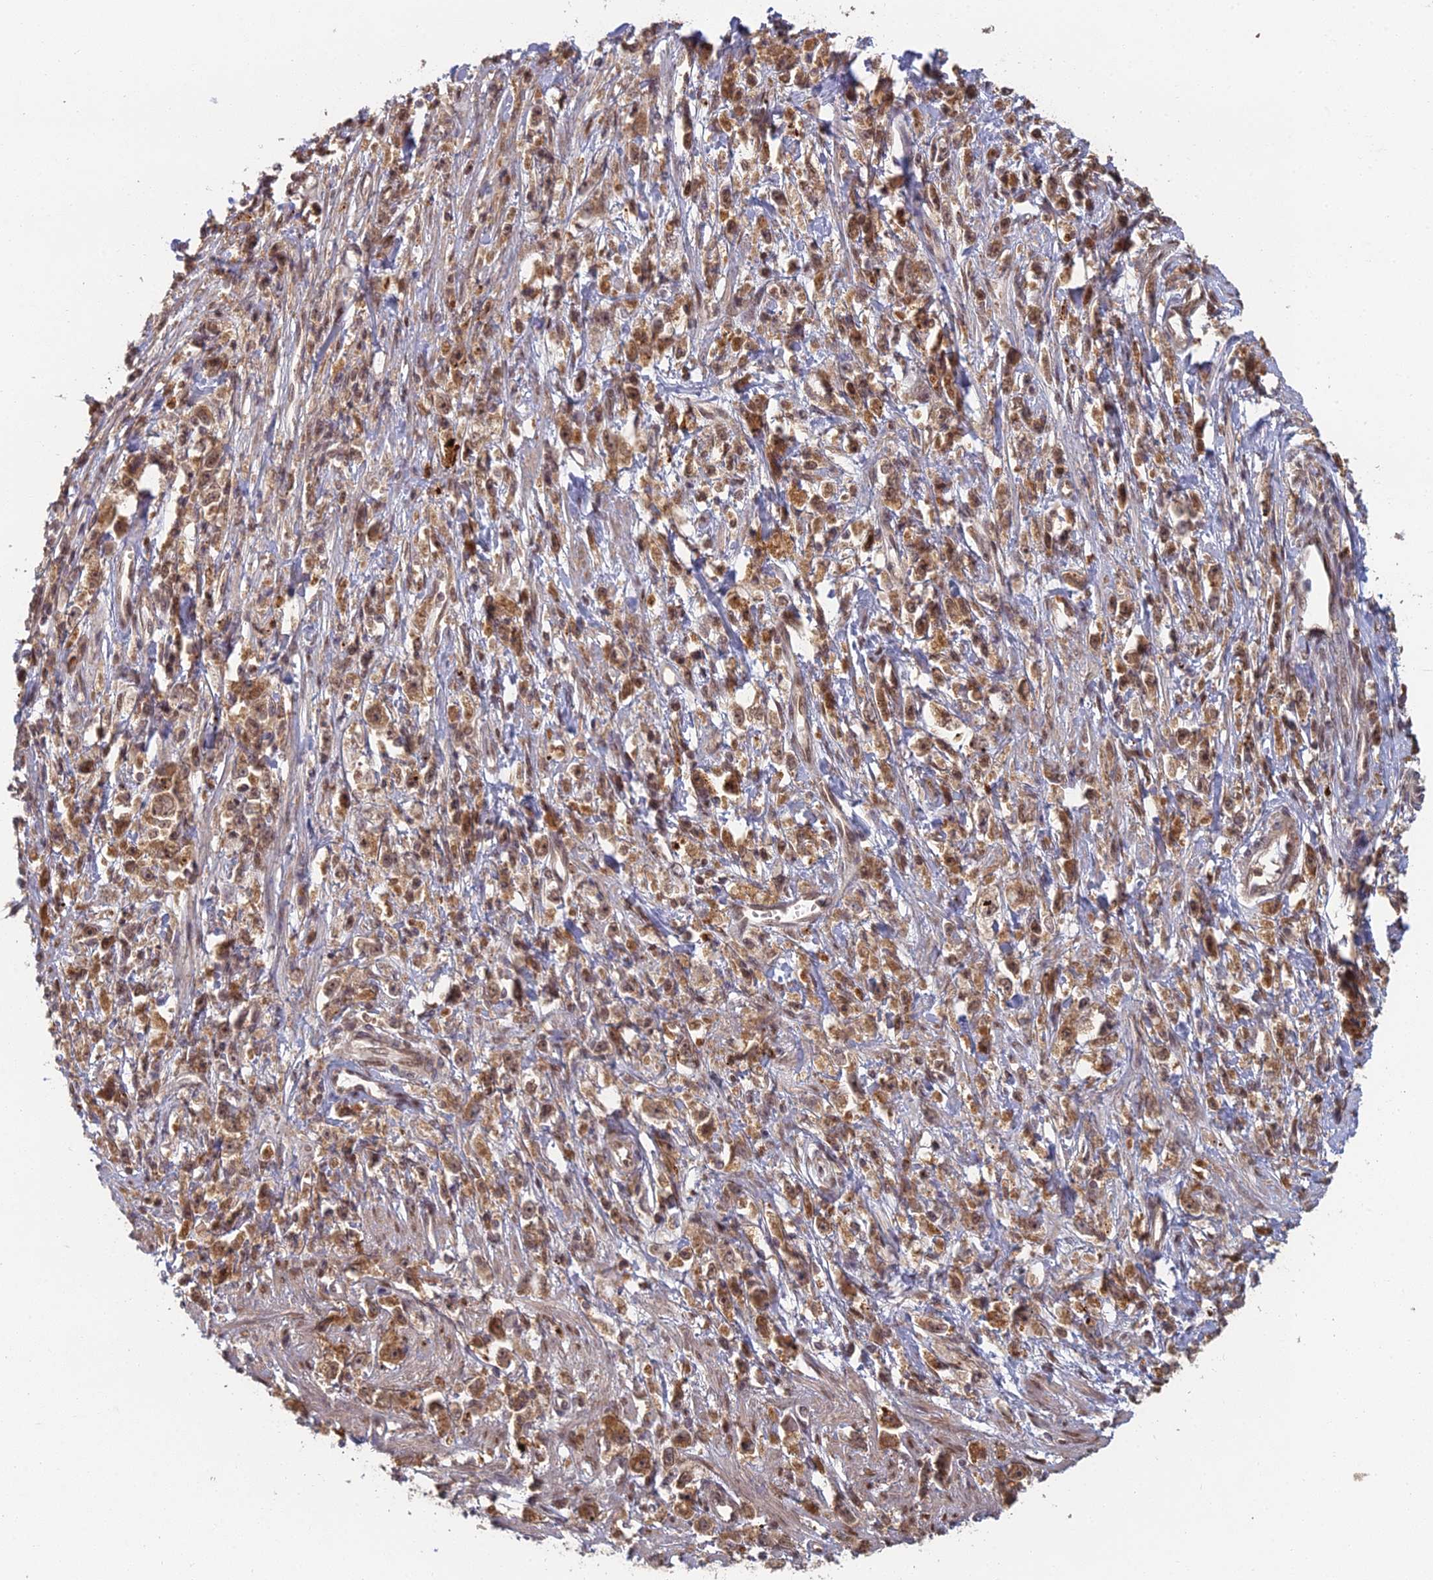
{"staining": {"intensity": "moderate", "quantity": ">75%", "location": "cytoplasmic/membranous,nuclear"}, "tissue": "stomach cancer", "cell_type": "Tumor cells", "image_type": "cancer", "snomed": [{"axis": "morphology", "description": "Adenocarcinoma, NOS"}, {"axis": "topography", "description": "Stomach"}], "caption": "DAB (3,3'-diaminobenzidine) immunohistochemical staining of human adenocarcinoma (stomach) demonstrates moderate cytoplasmic/membranous and nuclear protein expression in approximately >75% of tumor cells.", "gene": "RANBP3", "patient": {"sex": "female", "age": 59}}